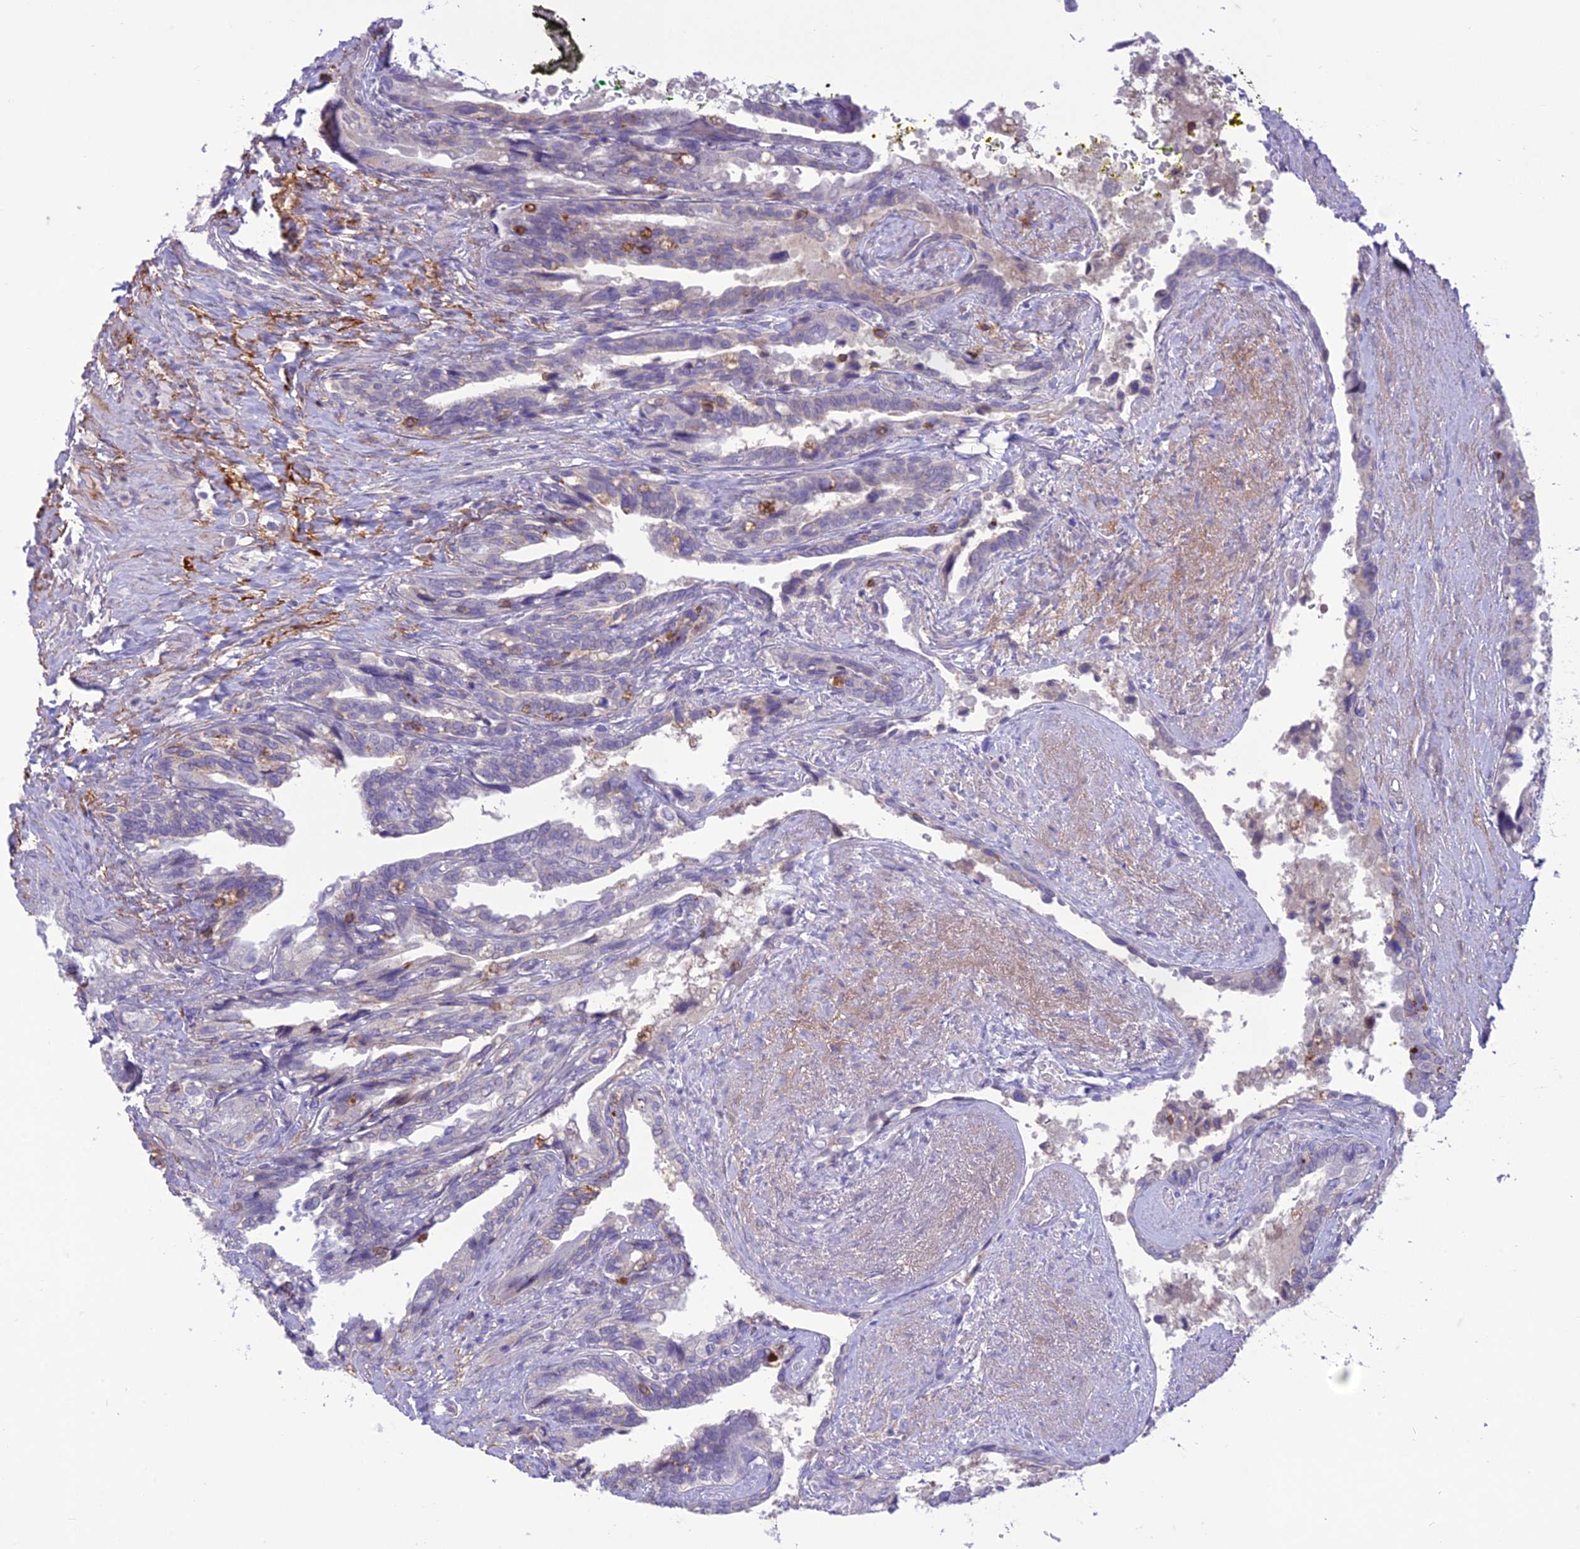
{"staining": {"intensity": "negative", "quantity": "none", "location": "none"}, "tissue": "seminal vesicle", "cell_type": "Glandular cells", "image_type": "normal", "snomed": [{"axis": "morphology", "description": "Normal tissue, NOS"}, {"axis": "topography", "description": "Seminal veicle"}, {"axis": "topography", "description": "Peripheral nerve tissue"}], "caption": "IHC image of normal human seminal vesicle stained for a protein (brown), which reveals no expression in glandular cells.", "gene": "ITGAE", "patient": {"sex": "male", "age": 60}}